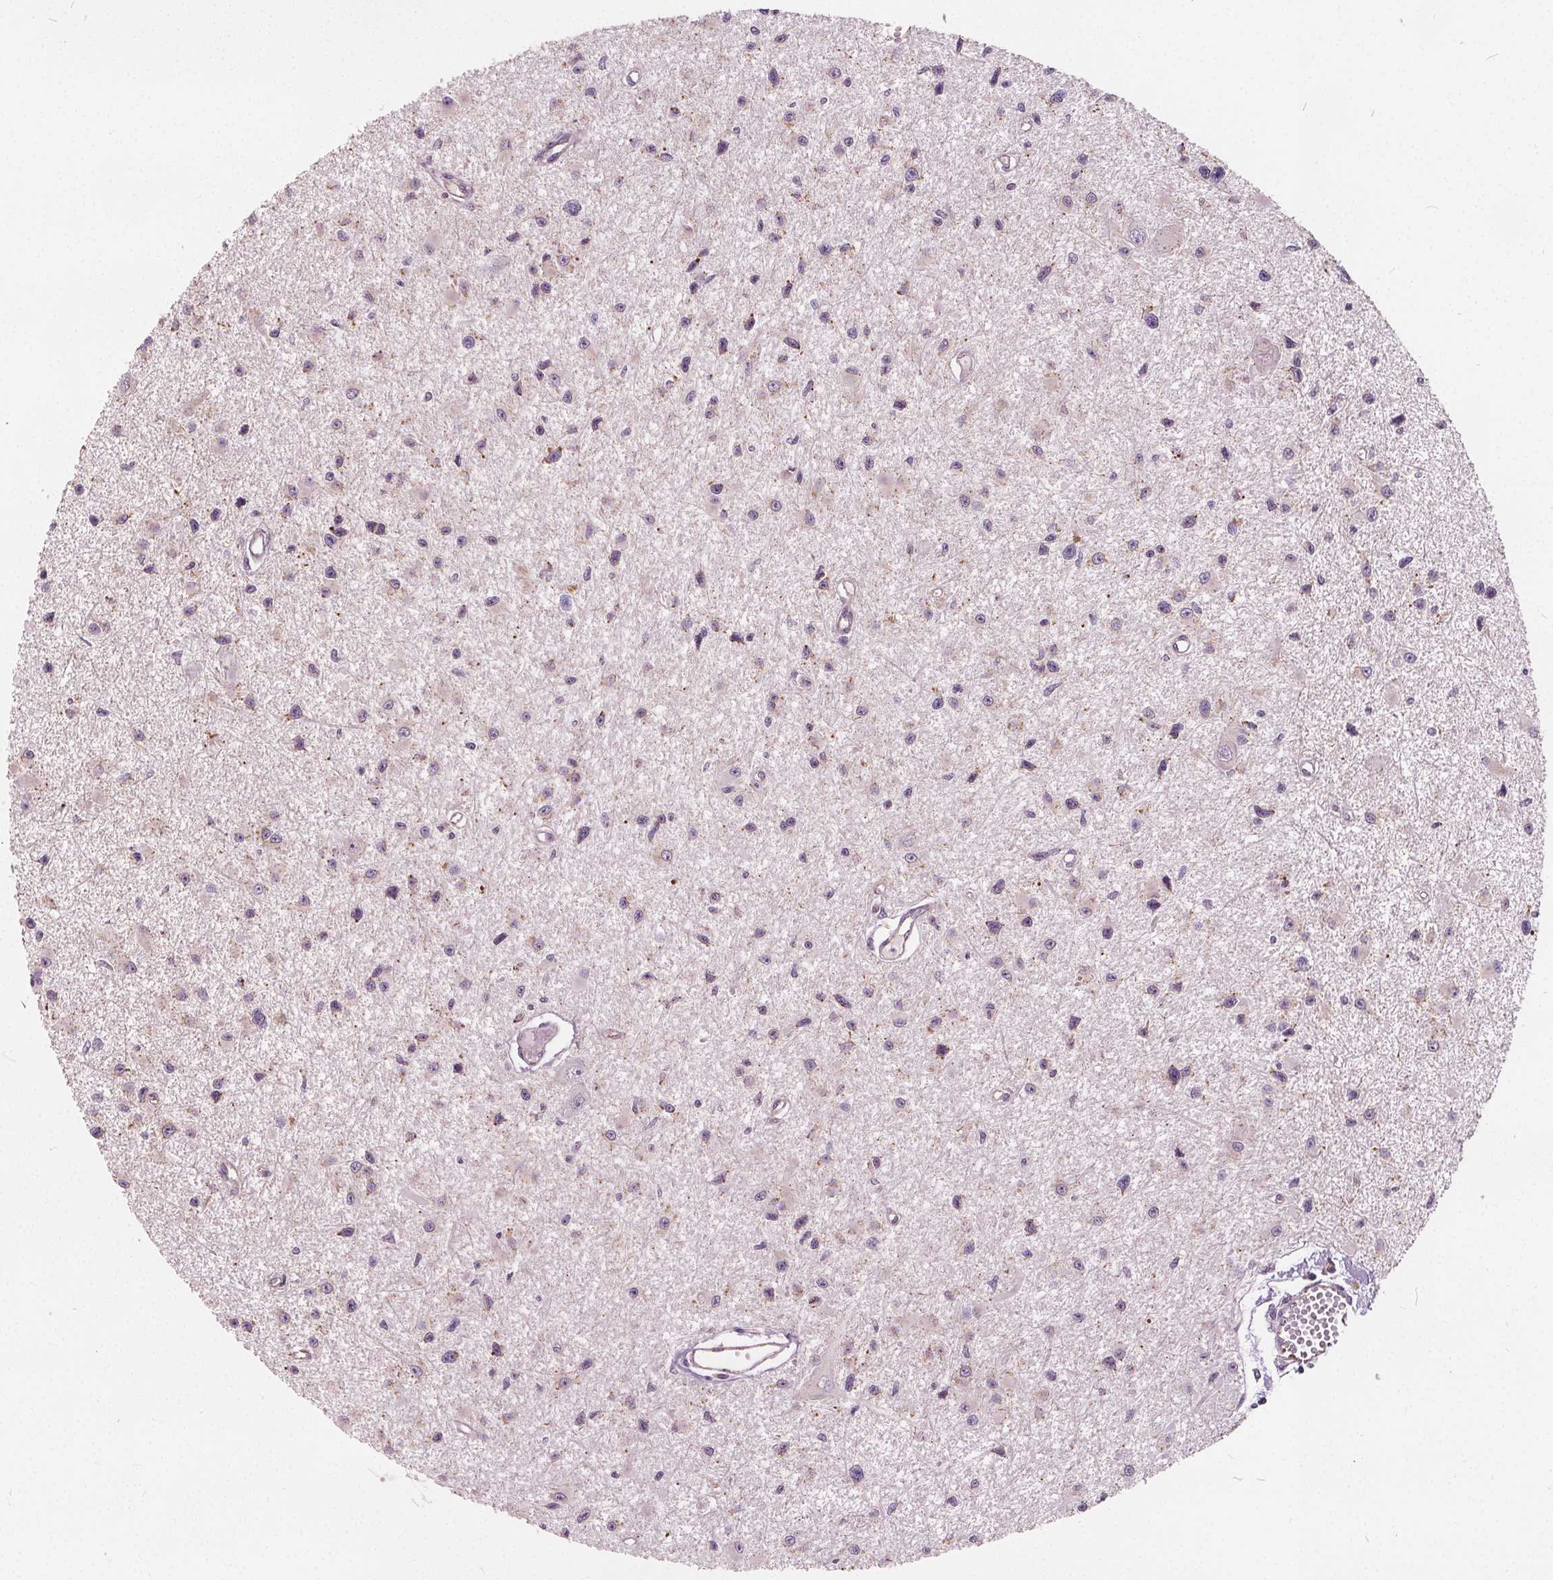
{"staining": {"intensity": "negative", "quantity": "none", "location": "none"}, "tissue": "glioma", "cell_type": "Tumor cells", "image_type": "cancer", "snomed": [{"axis": "morphology", "description": "Glioma, malignant, High grade"}, {"axis": "topography", "description": "Brain"}], "caption": "The immunohistochemistry (IHC) micrograph has no significant positivity in tumor cells of malignant high-grade glioma tissue.", "gene": "ECI2", "patient": {"sex": "male", "age": 54}}